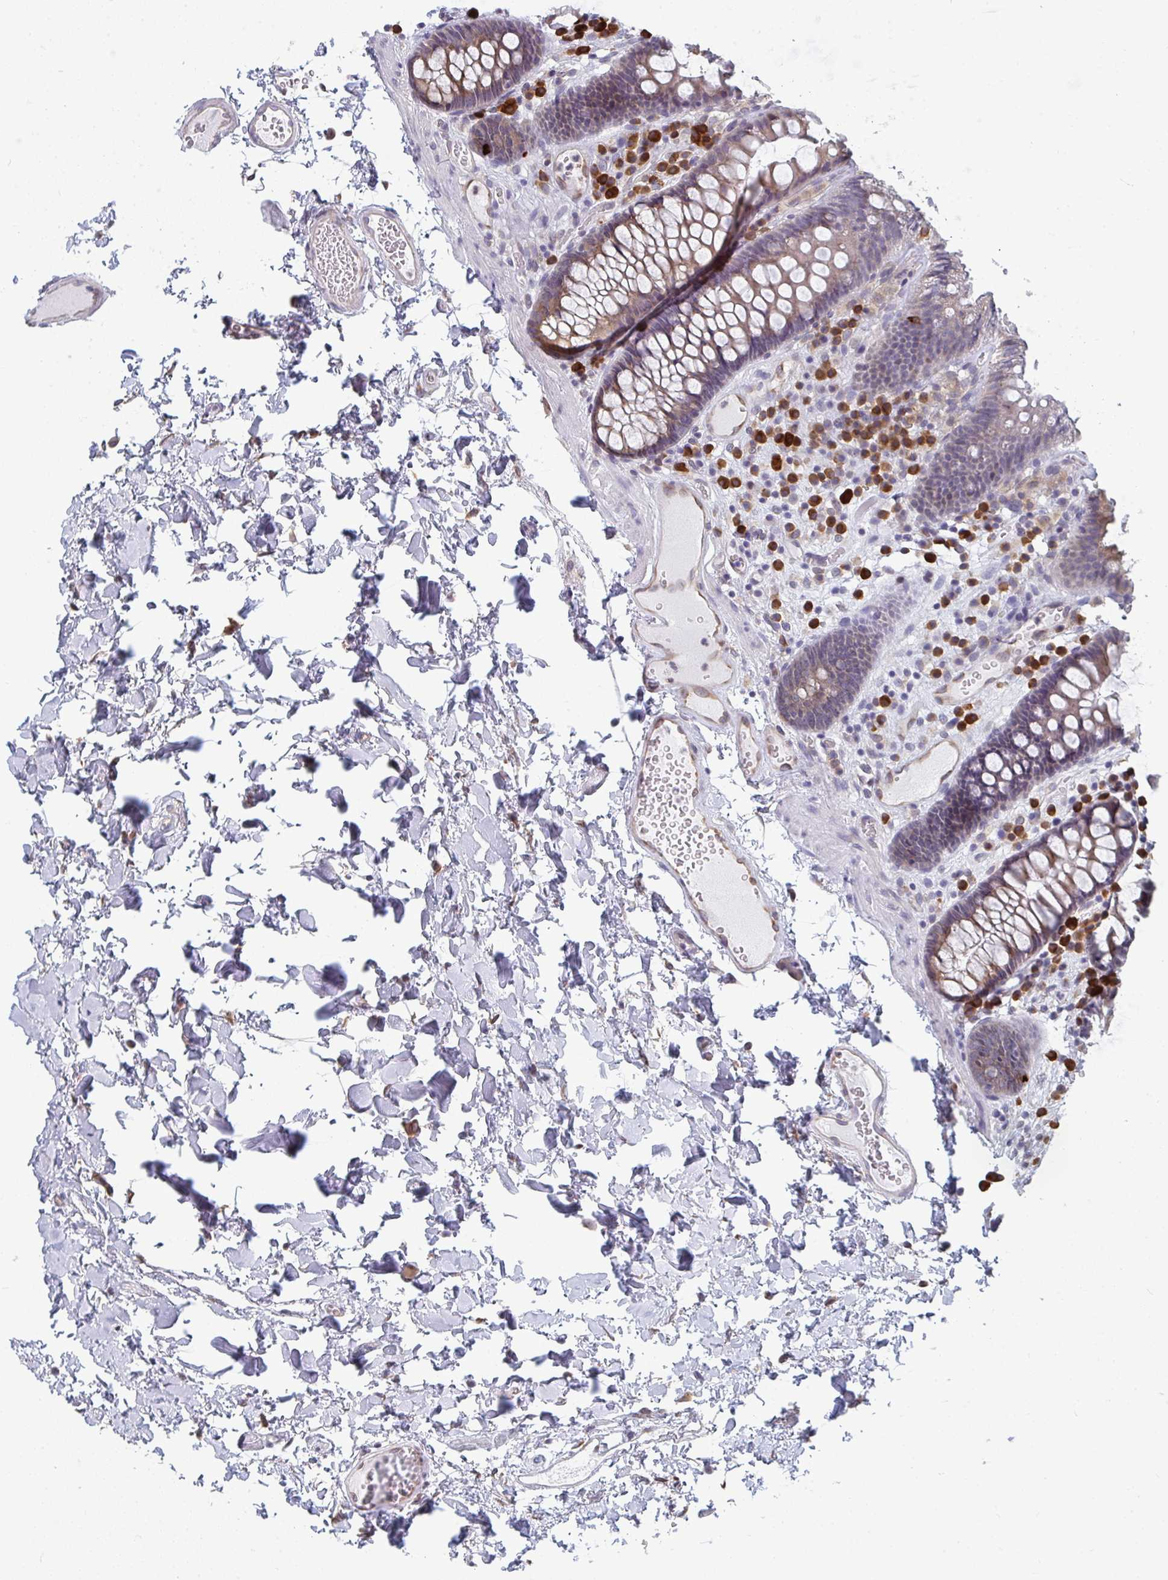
{"staining": {"intensity": "moderate", "quantity": "<25%", "location": "cytoplasmic/membranous"}, "tissue": "colon", "cell_type": "Endothelial cells", "image_type": "normal", "snomed": [{"axis": "morphology", "description": "Normal tissue, NOS"}, {"axis": "topography", "description": "Colon"}, {"axis": "topography", "description": "Peripheral nerve tissue"}], "caption": "Unremarkable colon exhibits moderate cytoplasmic/membranous expression in about <25% of endothelial cells.", "gene": "LYSMD4", "patient": {"sex": "male", "age": 84}}